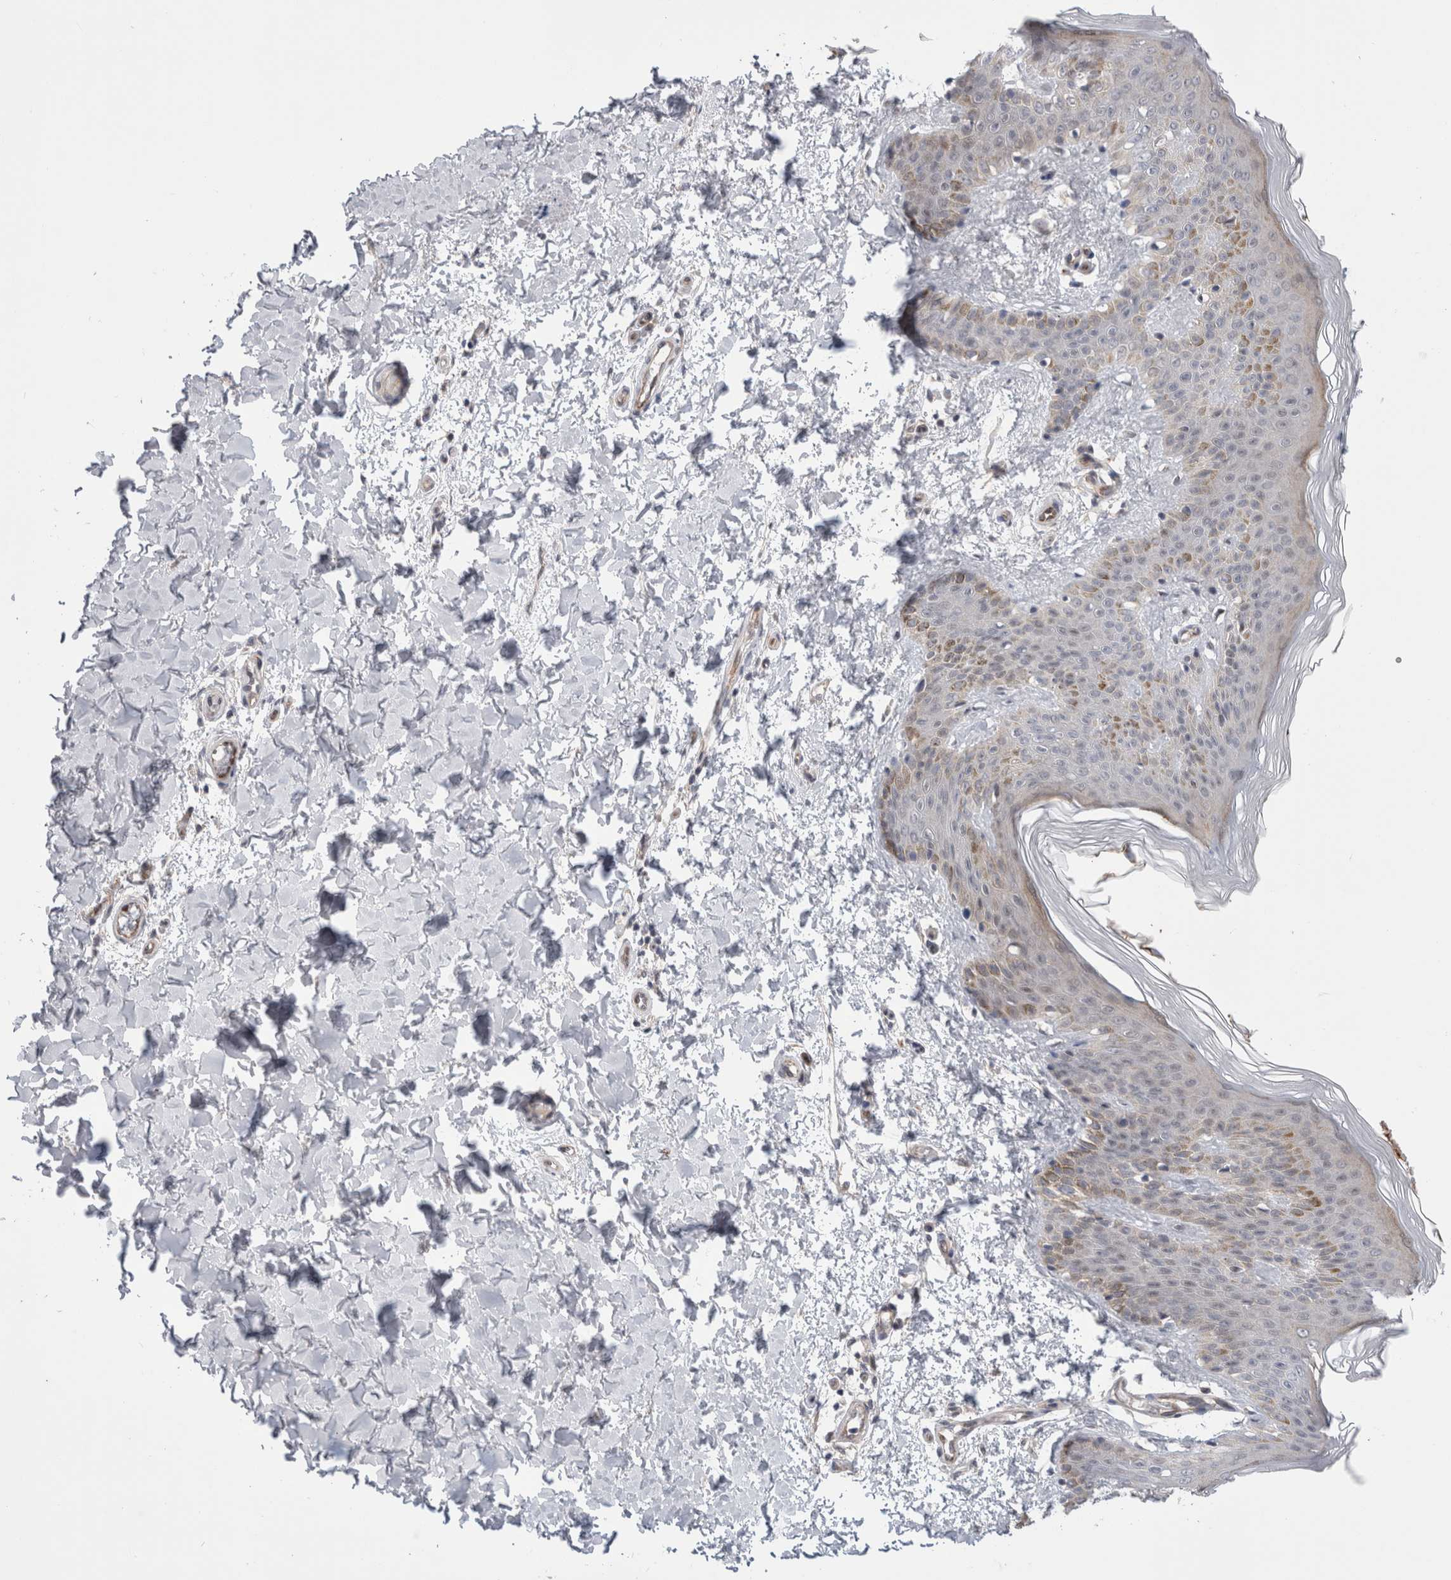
{"staining": {"intensity": "negative", "quantity": "none", "location": "none"}, "tissue": "skin", "cell_type": "Fibroblasts", "image_type": "normal", "snomed": [{"axis": "morphology", "description": "Normal tissue, NOS"}, {"axis": "morphology", "description": "Neoplasm, benign, NOS"}, {"axis": "topography", "description": "Skin"}, {"axis": "topography", "description": "Soft tissue"}], "caption": "IHC histopathology image of normal skin: skin stained with DAB (3,3'-diaminobenzidine) shows no significant protein staining in fibroblasts. (Stains: DAB (3,3'-diaminobenzidine) IHC with hematoxylin counter stain, Microscopy: brightfield microscopy at high magnification).", "gene": "TAFA5", "patient": {"sex": "male", "age": 26}}